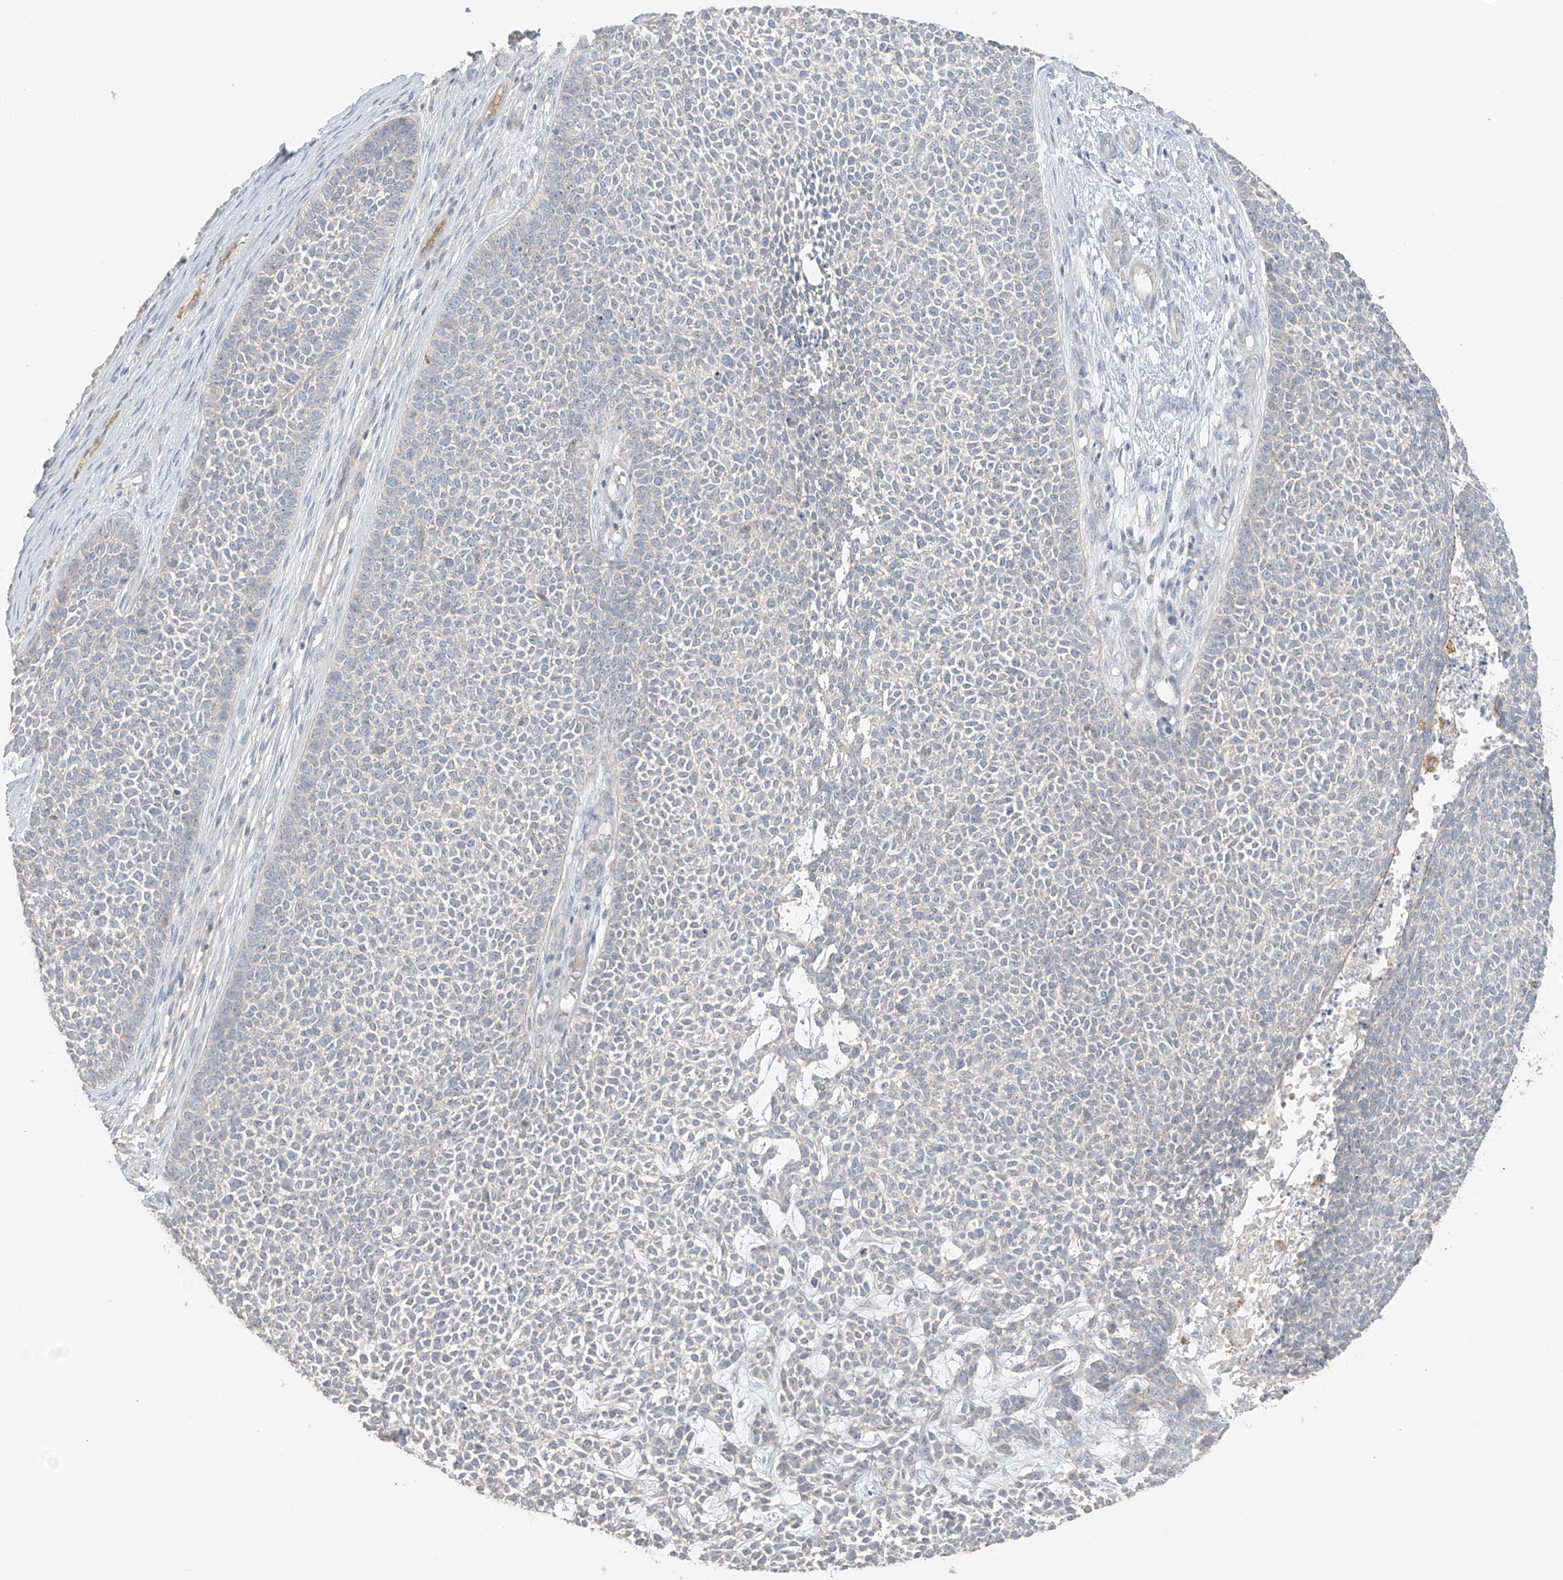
{"staining": {"intensity": "negative", "quantity": "none", "location": "none"}, "tissue": "skin cancer", "cell_type": "Tumor cells", "image_type": "cancer", "snomed": [{"axis": "morphology", "description": "Basal cell carcinoma"}, {"axis": "topography", "description": "Skin"}], "caption": "This histopathology image is of skin basal cell carcinoma stained with immunohistochemistry to label a protein in brown with the nuclei are counter-stained blue. There is no positivity in tumor cells.", "gene": "ZBTB41", "patient": {"sex": "female", "age": 84}}